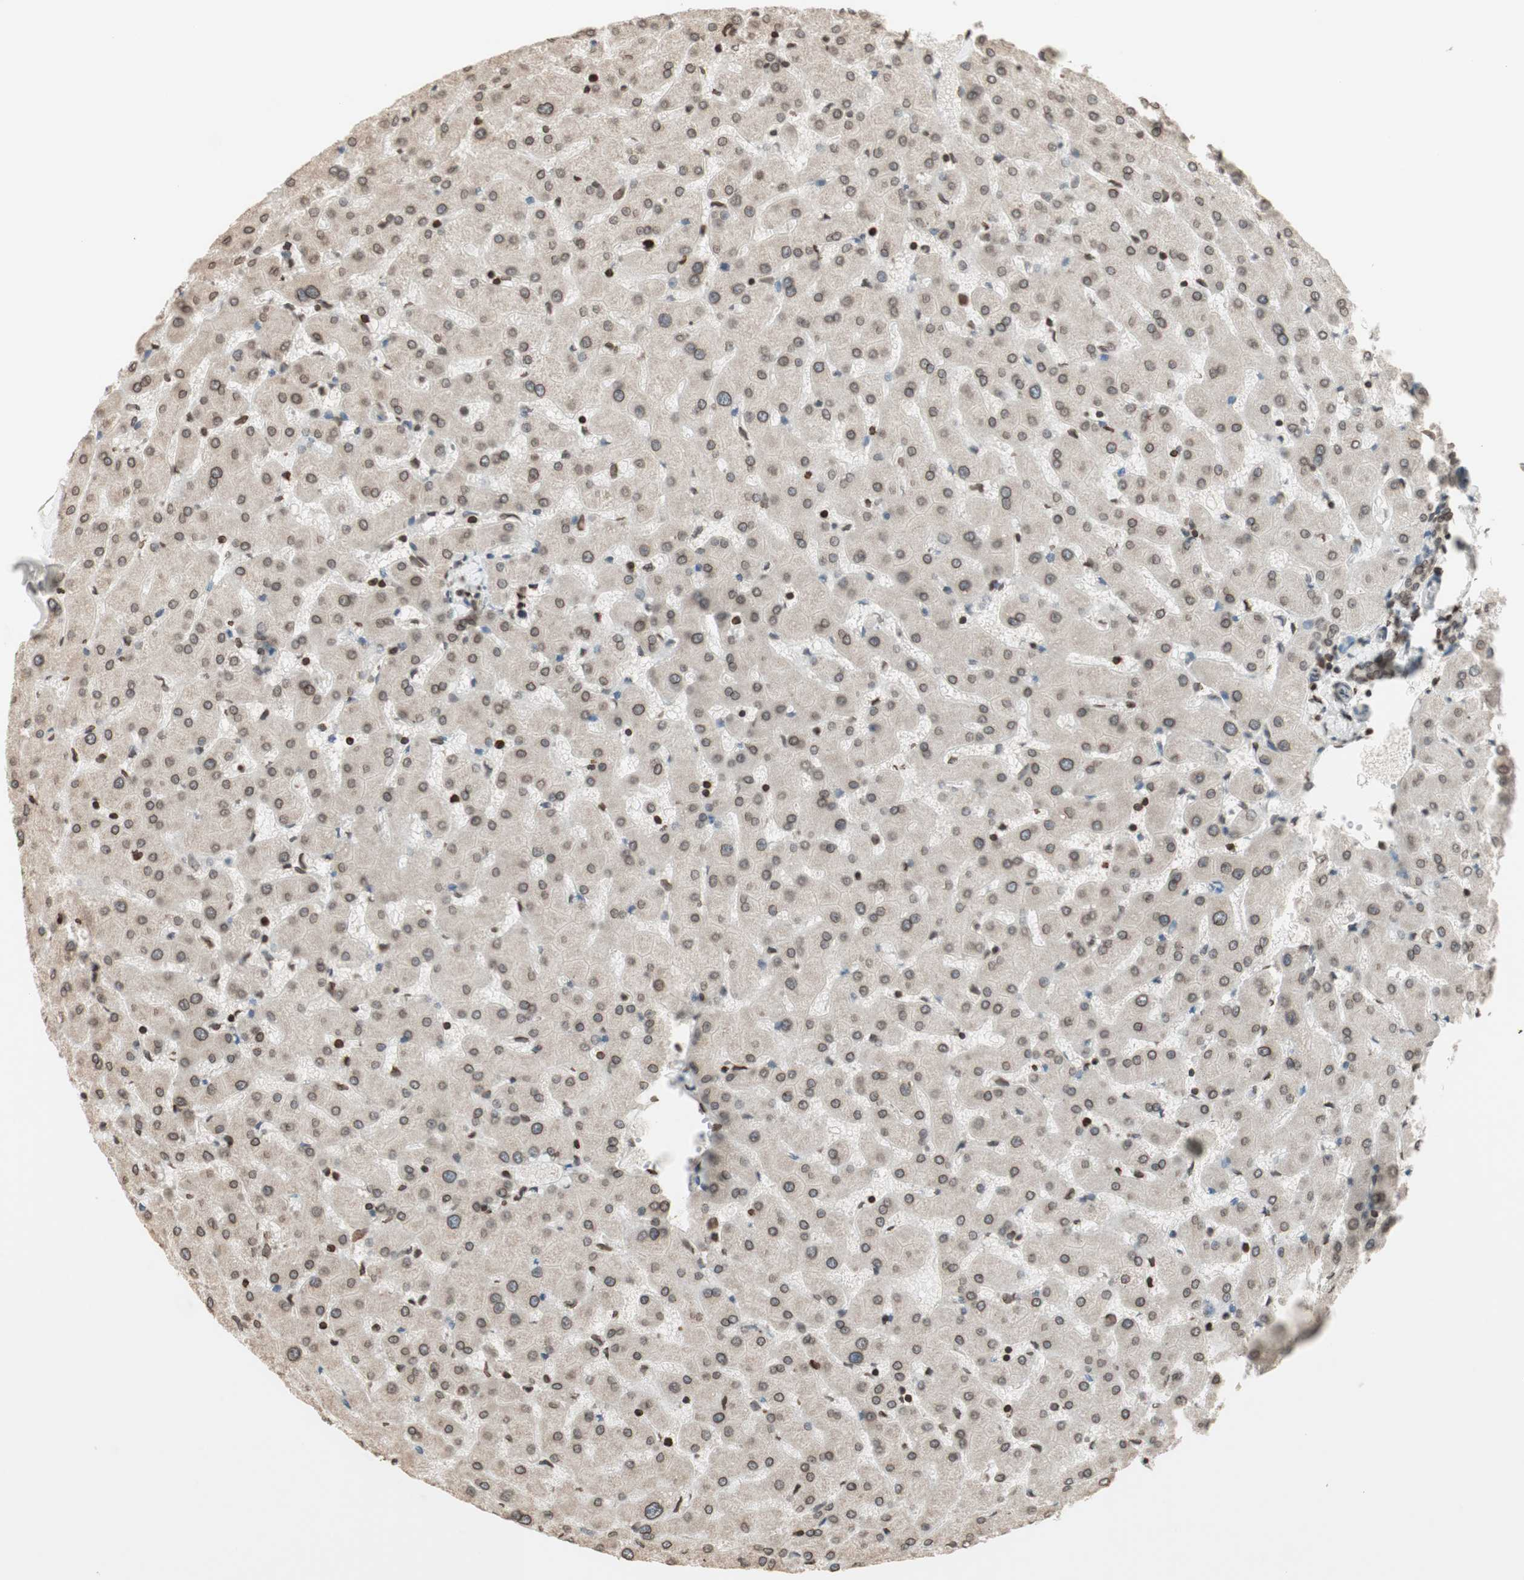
{"staining": {"intensity": "moderate", "quantity": ">75%", "location": "cytoplasmic/membranous,nuclear"}, "tissue": "liver", "cell_type": "Cholangiocytes", "image_type": "normal", "snomed": [{"axis": "morphology", "description": "Normal tissue, NOS"}, {"axis": "topography", "description": "Liver"}], "caption": "A photomicrograph showing moderate cytoplasmic/membranous,nuclear staining in approximately >75% of cholangiocytes in unremarkable liver, as visualized by brown immunohistochemical staining.", "gene": "TMPO", "patient": {"sex": "female", "age": 63}}